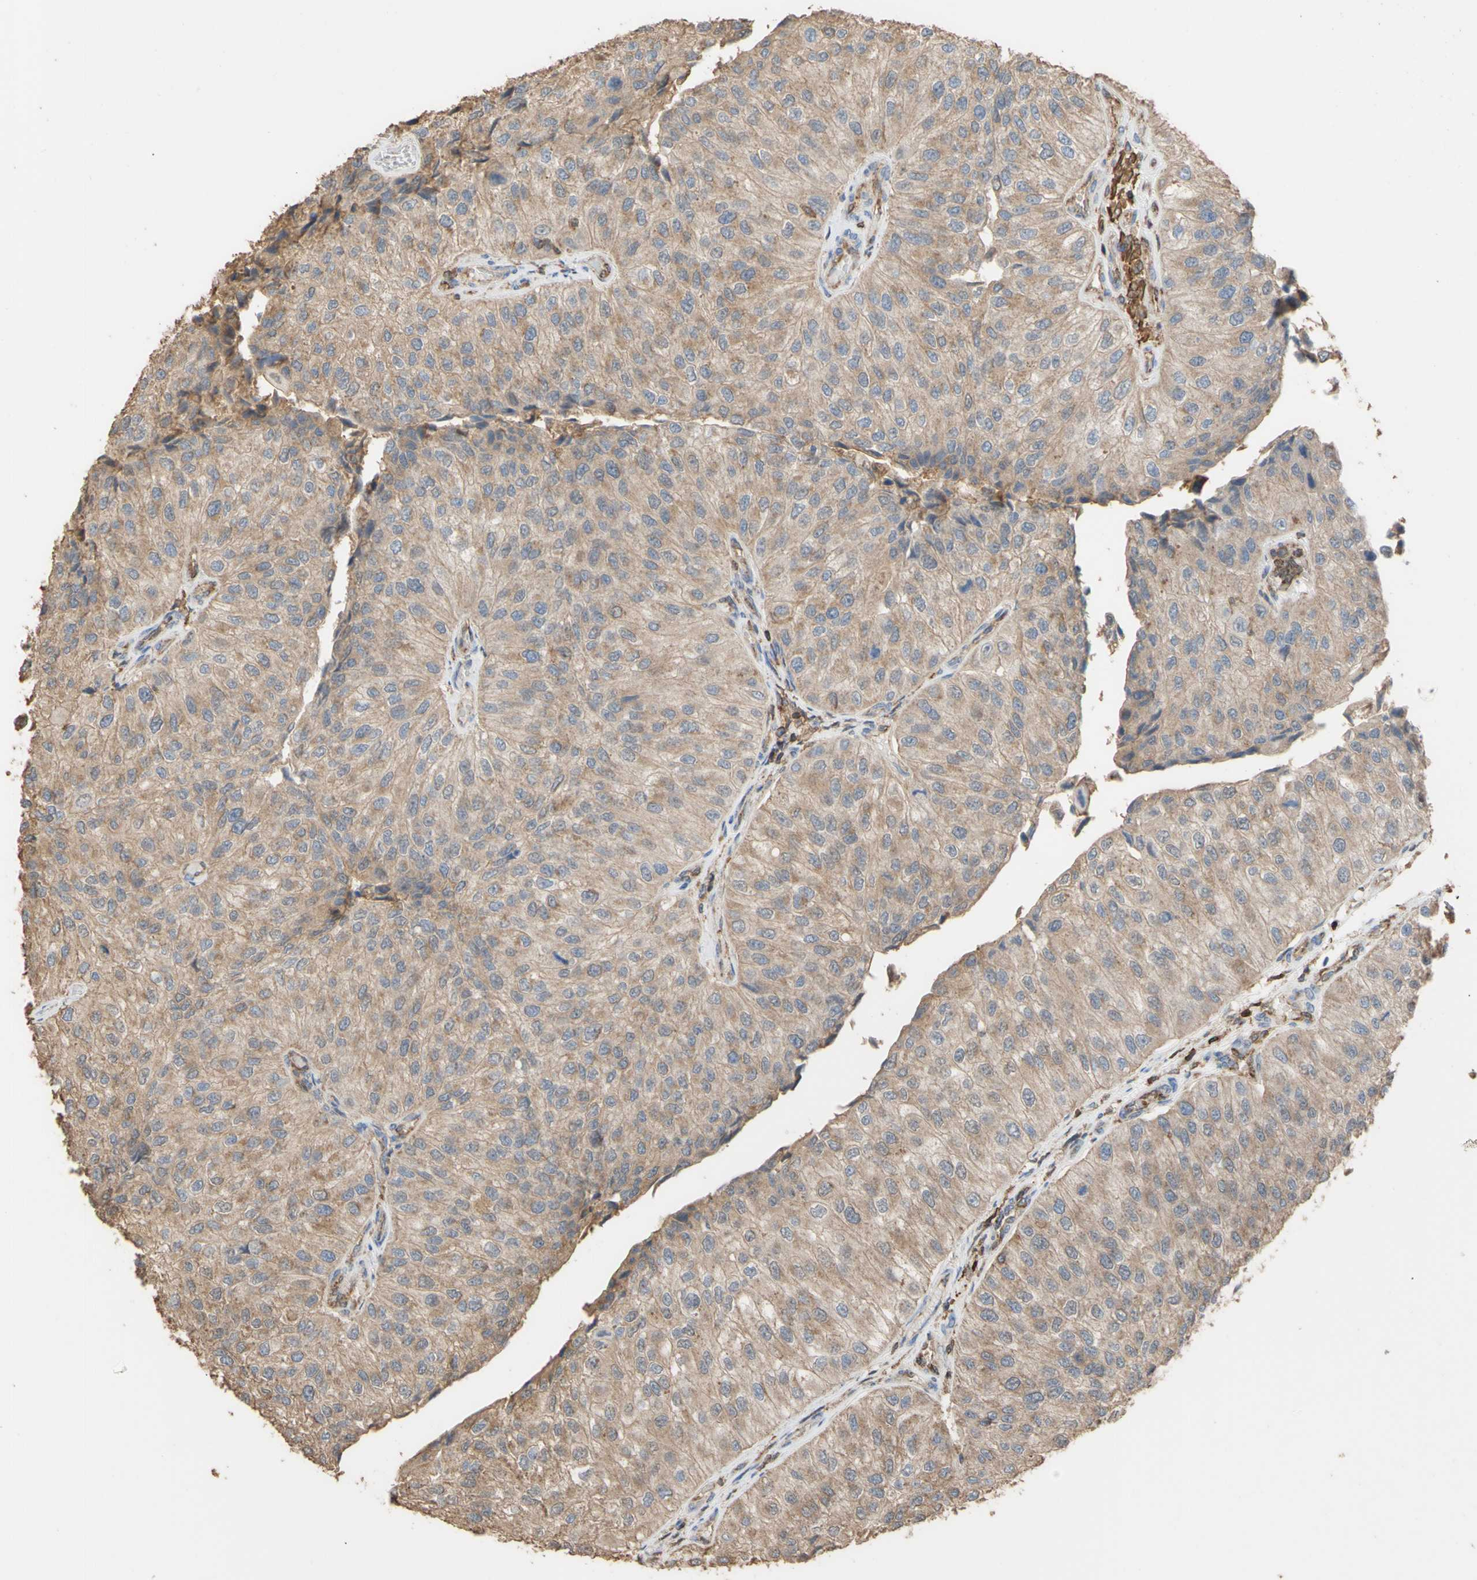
{"staining": {"intensity": "weak", "quantity": ">75%", "location": "cytoplasmic/membranous"}, "tissue": "urothelial cancer", "cell_type": "Tumor cells", "image_type": "cancer", "snomed": [{"axis": "morphology", "description": "Urothelial carcinoma, High grade"}, {"axis": "topography", "description": "Kidney"}, {"axis": "topography", "description": "Urinary bladder"}], "caption": "The immunohistochemical stain shows weak cytoplasmic/membranous expression in tumor cells of urothelial carcinoma (high-grade) tissue. (DAB (3,3'-diaminobenzidine) IHC, brown staining for protein, blue staining for nuclei).", "gene": "ALDH9A1", "patient": {"sex": "male", "age": 77}}